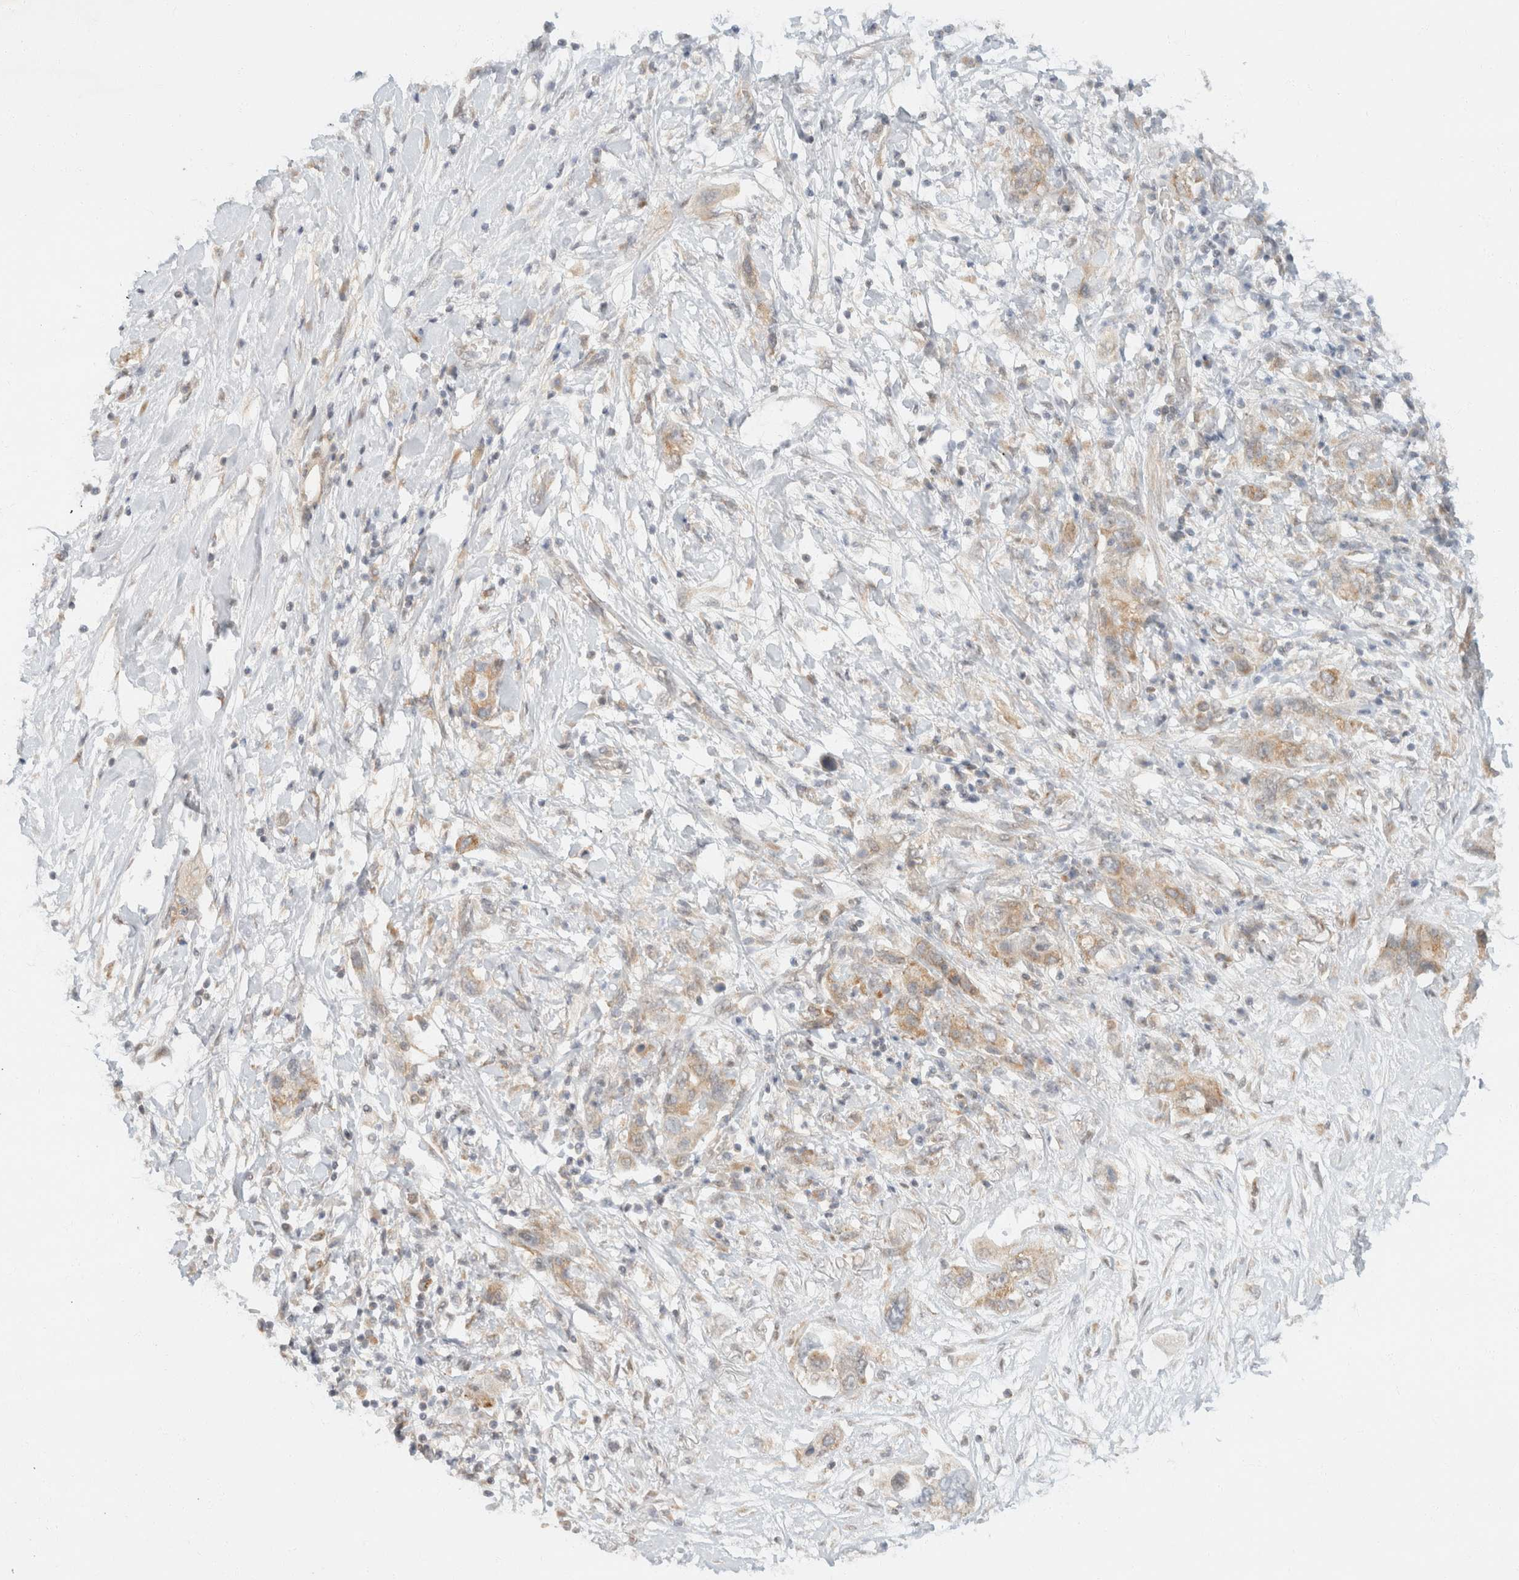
{"staining": {"intensity": "moderate", "quantity": ">75%", "location": "cytoplasmic/membranous"}, "tissue": "pancreatic cancer", "cell_type": "Tumor cells", "image_type": "cancer", "snomed": [{"axis": "morphology", "description": "Adenocarcinoma, NOS"}, {"axis": "topography", "description": "Pancreas"}], "caption": "Immunohistochemistry photomicrograph of neoplastic tissue: human adenocarcinoma (pancreatic) stained using immunohistochemistry displays medium levels of moderate protein expression localized specifically in the cytoplasmic/membranous of tumor cells, appearing as a cytoplasmic/membranous brown color.", "gene": "TACC1", "patient": {"sex": "female", "age": 73}}